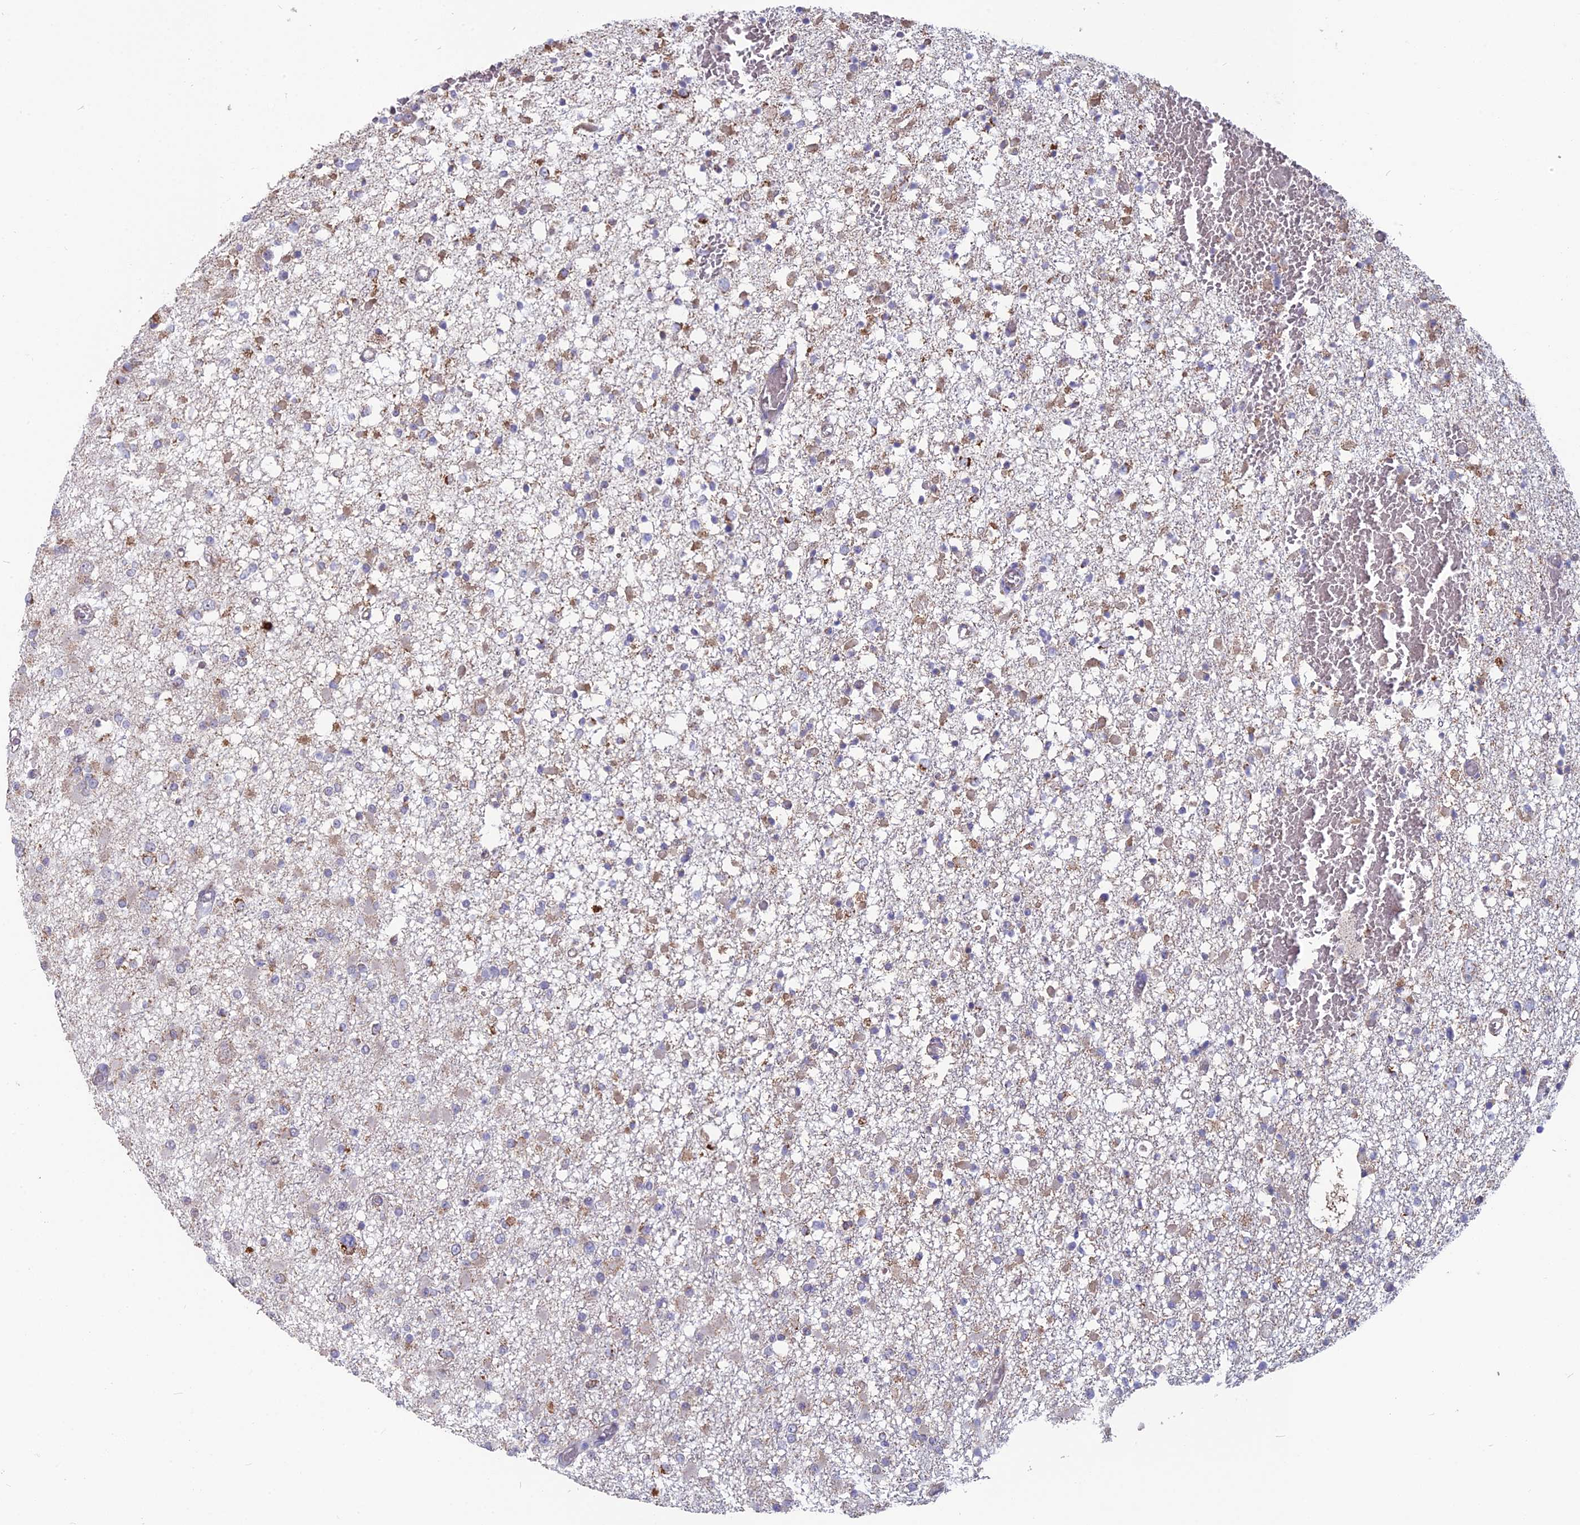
{"staining": {"intensity": "moderate", "quantity": "<25%", "location": "cytoplasmic/membranous"}, "tissue": "glioma", "cell_type": "Tumor cells", "image_type": "cancer", "snomed": [{"axis": "morphology", "description": "Glioma, malignant, Low grade"}, {"axis": "topography", "description": "Brain"}], "caption": "Immunohistochemical staining of human low-grade glioma (malignant) demonstrates moderate cytoplasmic/membranous protein positivity in approximately <25% of tumor cells. The staining is performed using DAB brown chromogen to label protein expression. The nuclei are counter-stained blue using hematoxylin.", "gene": "ARHGAP40", "patient": {"sex": "female", "age": 22}}